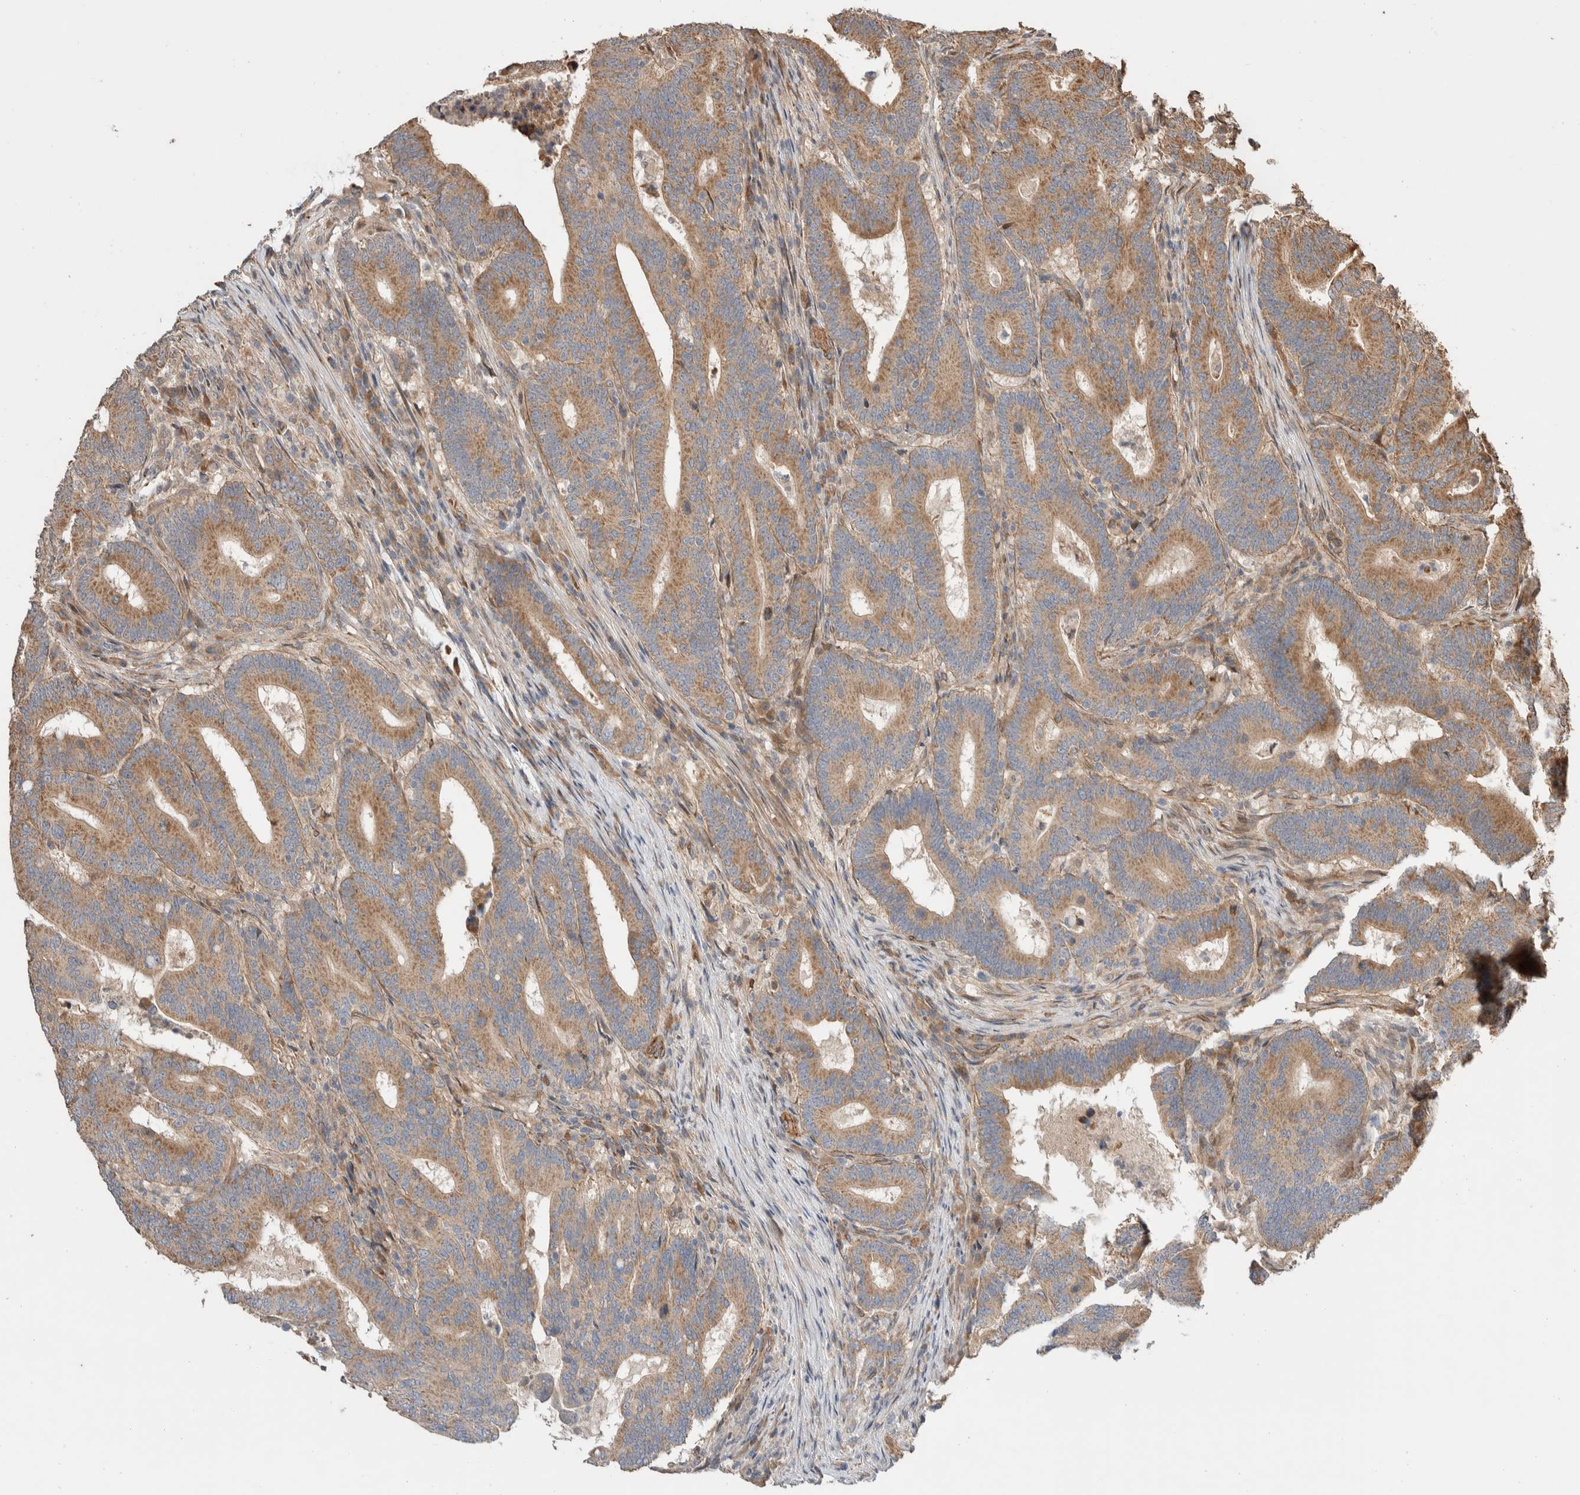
{"staining": {"intensity": "moderate", "quantity": ">75%", "location": "cytoplasmic/membranous"}, "tissue": "colorectal cancer", "cell_type": "Tumor cells", "image_type": "cancer", "snomed": [{"axis": "morphology", "description": "Adenocarcinoma, NOS"}, {"axis": "topography", "description": "Colon"}], "caption": "Moderate cytoplasmic/membranous staining for a protein is present in about >75% of tumor cells of adenocarcinoma (colorectal) using immunohistochemistry (IHC).", "gene": "ERC1", "patient": {"sex": "female", "age": 66}}